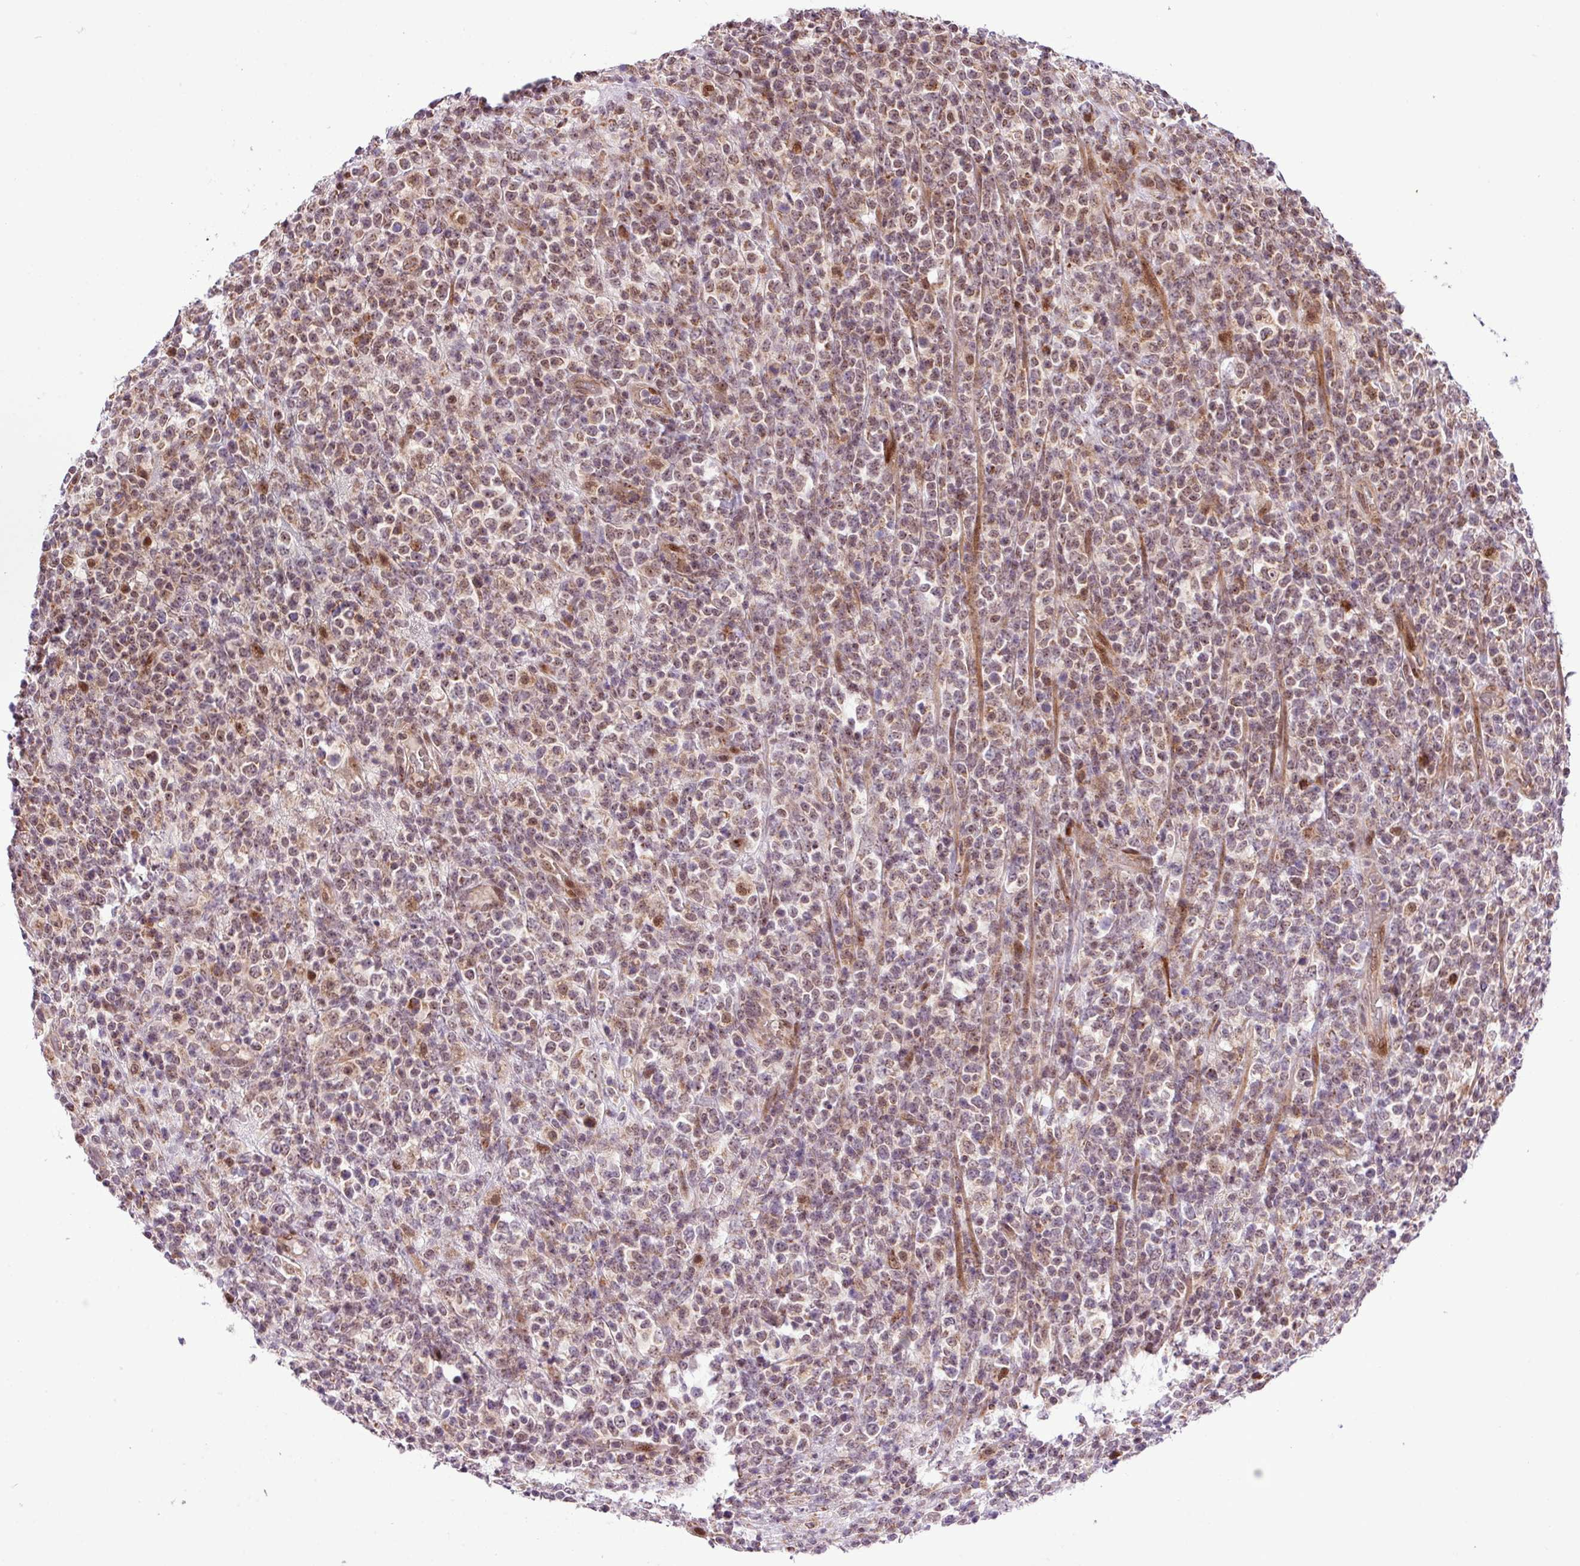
{"staining": {"intensity": "weak", "quantity": "25%-75%", "location": "cytoplasmic/membranous,nuclear"}, "tissue": "lymphoma", "cell_type": "Tumor cells", "image_type": "cancer", "snomed": [{"axis": "morphology", "description": "Malignant lymphoma, non-Hodgkin's type, High grade"}, {"axis": "topography", "description": "Colon"}], "caption": "Protein expression analysis of high-grade malignant lymphoma, non-Hodgkin's type displays weak cytoplasmic/membranous and nuclear staining in approximately 25%-75% of tumor cells.", "gene": "B3GNT9", "patient": {"sex": "female", "age": 53}}